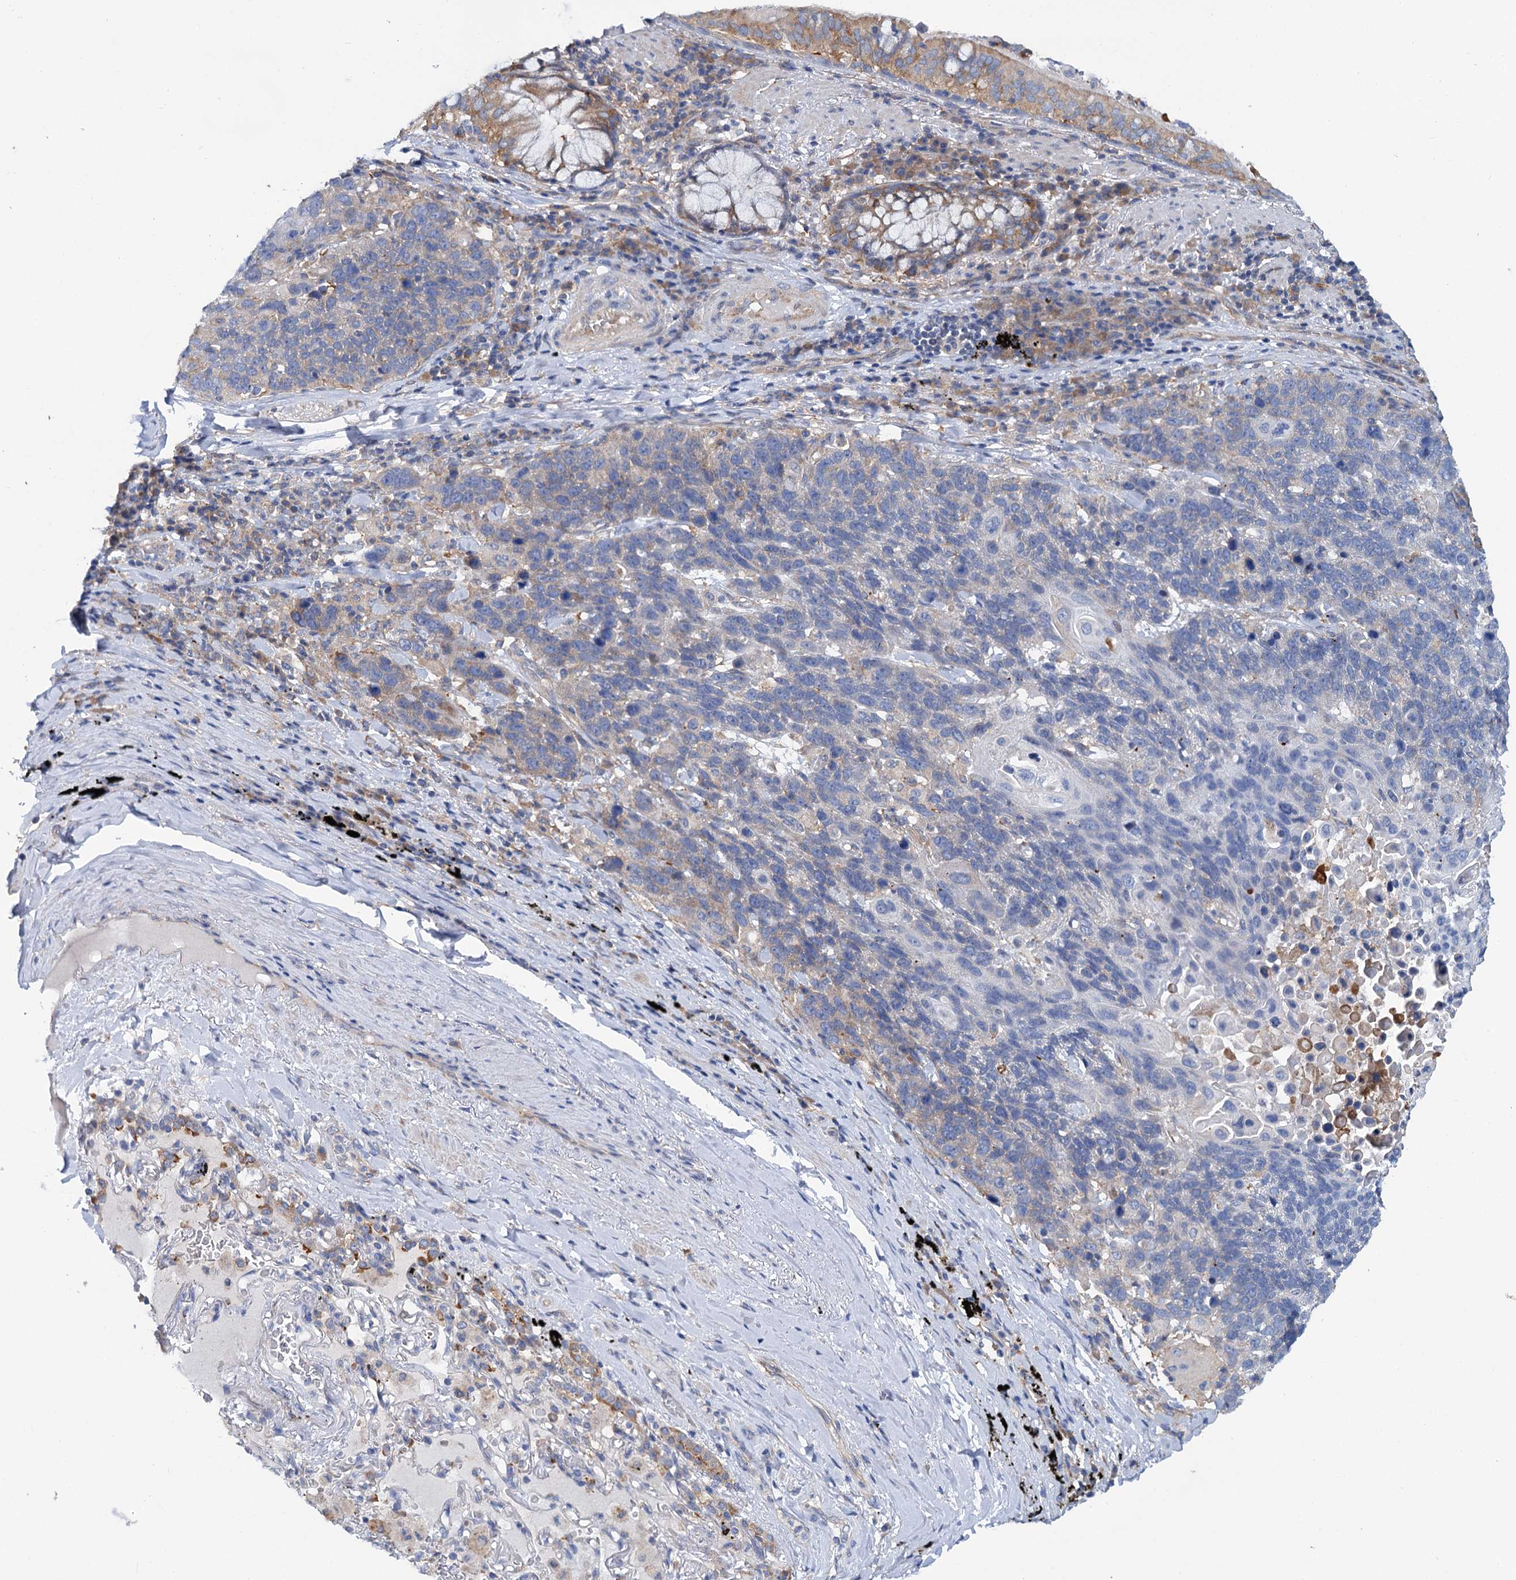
{"staining": {"intensity": "negative", "quantity": "none", "location": "none"}, "tissue": "lung cancer", "cell_type": "Tumor cells", "image_type": "cancer", "snomed": [{"axis": "morphology", "description": "Squamous cell carcinoma, NOS"}, {"axis": "topography", "description": "Lung"}], "caption": "Immunohistochemistry (IHC) photomicrograph of neoplastic tissue: squamous cell carcinoma (lung) stained with DAB (3,3'-diaminobenzidine) demonstrates no significant protein positivity in tumor cells. Brightfield microscopy of immunohistochemistry stained with DAB (brown) and hematoxylin (blue), captured at high magnification.", "gene": "TRIM55", "patient": {"sex": "male", "age": 66}}